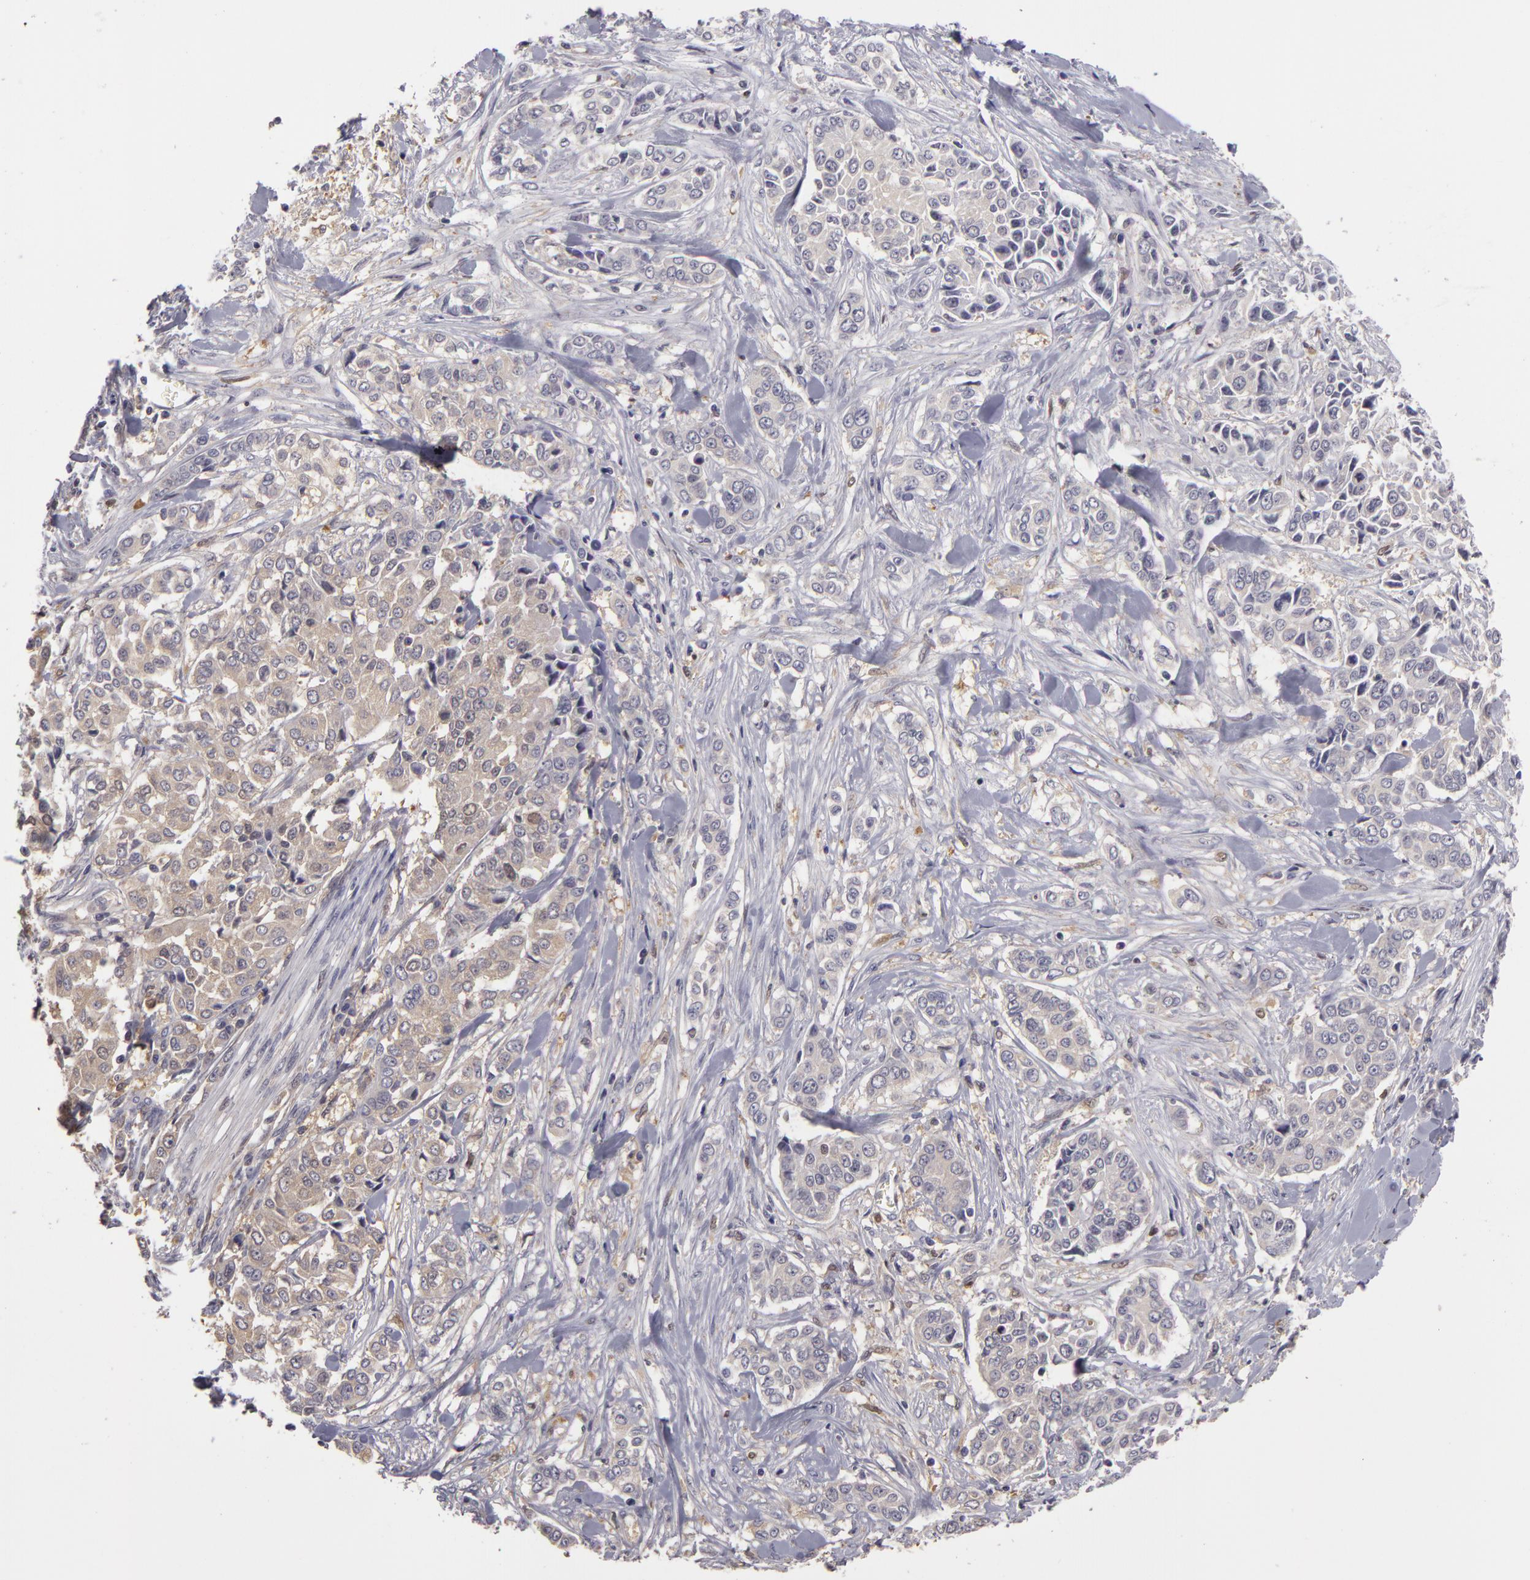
{"staining": {"intensity": "negative", "quantity": "none", "location": "none"}, "tissue": "pancreatic cancer", "cell_type": "Tumor cells", "image_type": "cancer", "snomed": [{"axis": "morphology", "description": "Adenocarcinoma, NOS"}, {"axis": "topography", "description": "Pancreas"}], "caption": "Pancreatic adenocarcinoma stained for a protein using IHC reveals no expression tumor cells.", "gene": "GNPDA1", "patient": {"sex": "female", "age": 52}}